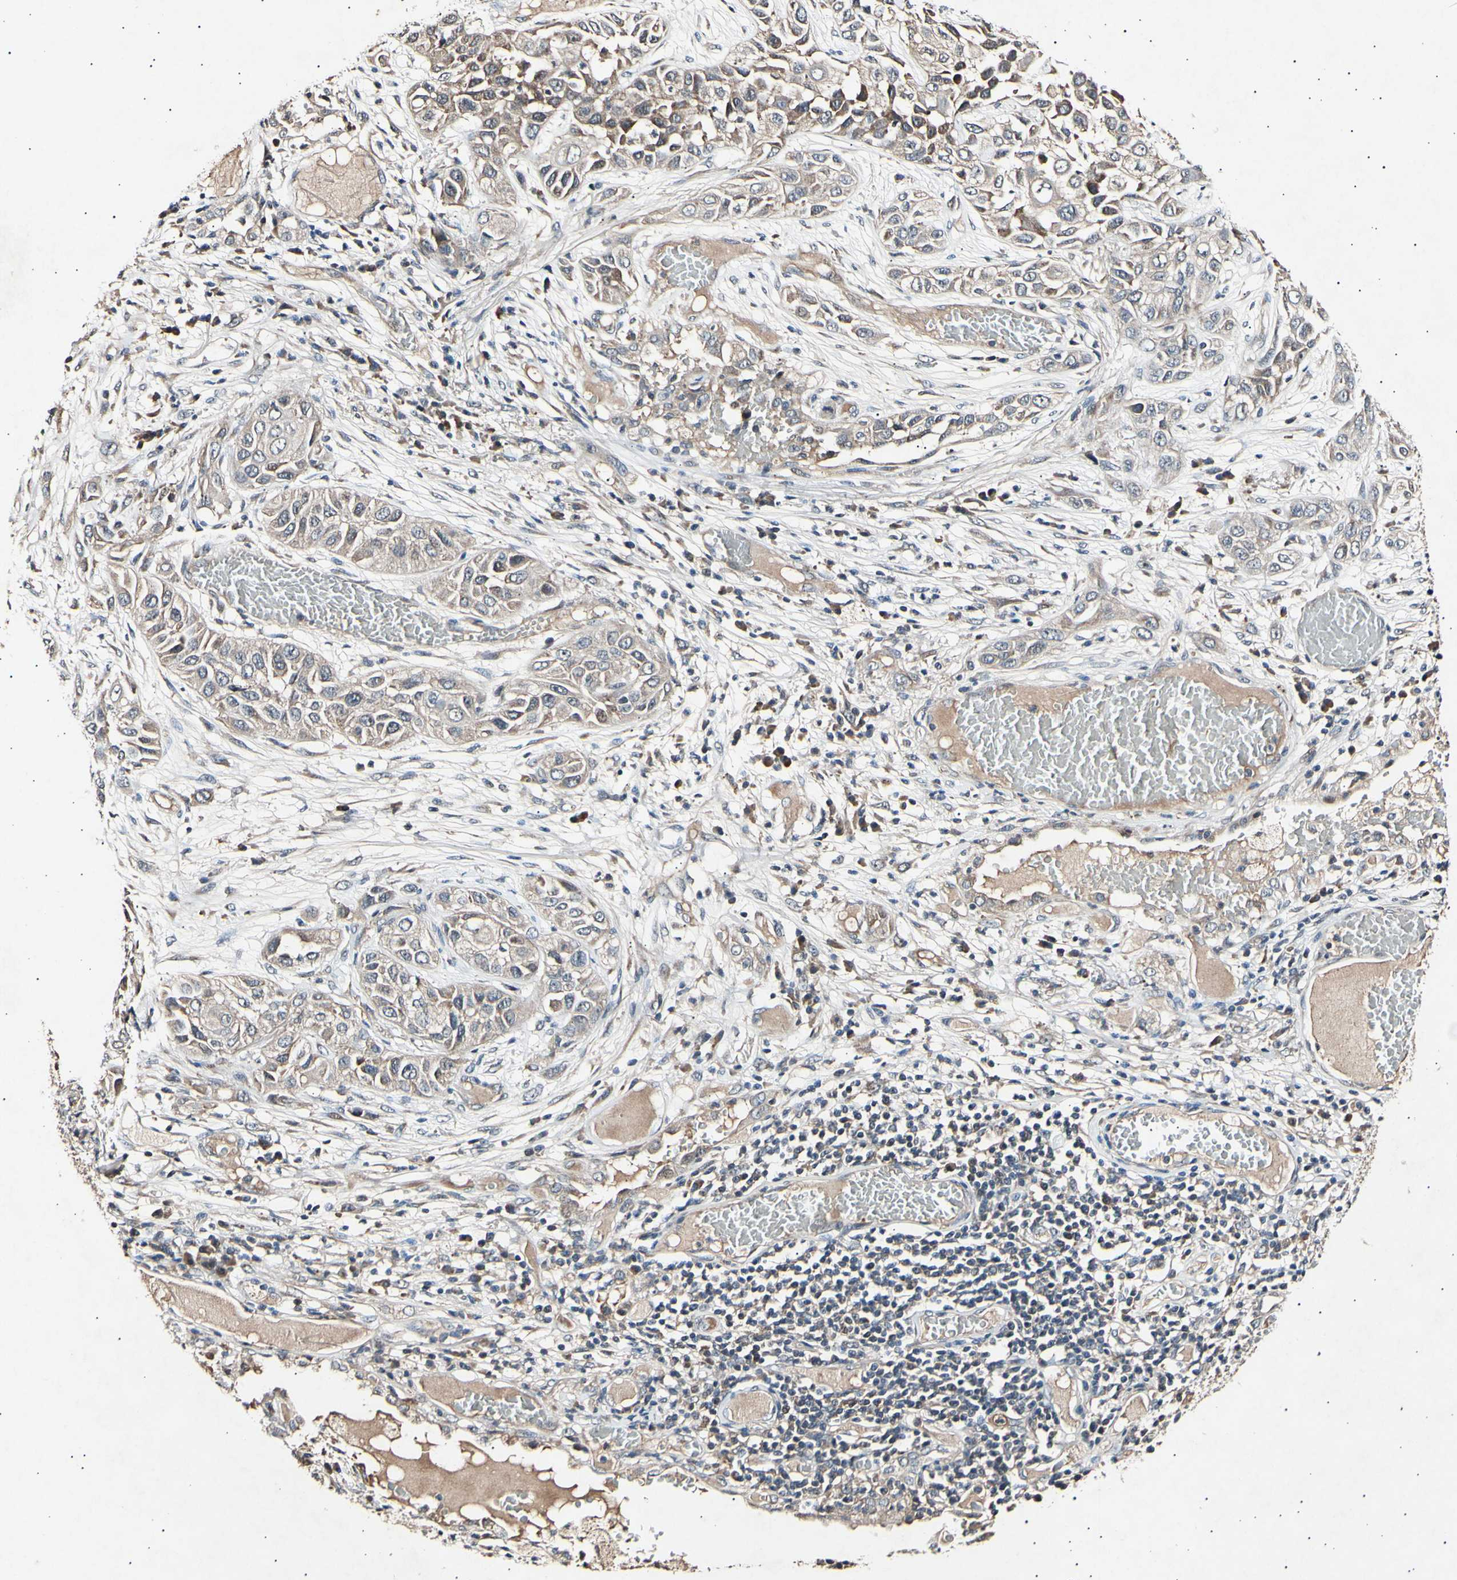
{"staining": {"intensity": "weak", "quantity": ">75%", "location": "cytoplasmic/membranous"}, "tissue": "lung cancer", "cell_type": "Tumor cells", "image_type": "cancer", "snomed": [{"axis": "morphology", "description": "Squamous cell carcinoma, NOS"}, {"axis": "topography", "description": "Lung"}], "caption": "Weak cytoplasmic/membranous expression for a protein is identified in about >75% of tumor cells of squamous cell carcinoma (lung) using IHC.", "gene": "ADCY3", "patient": {"sex": "male", "age": 71}}